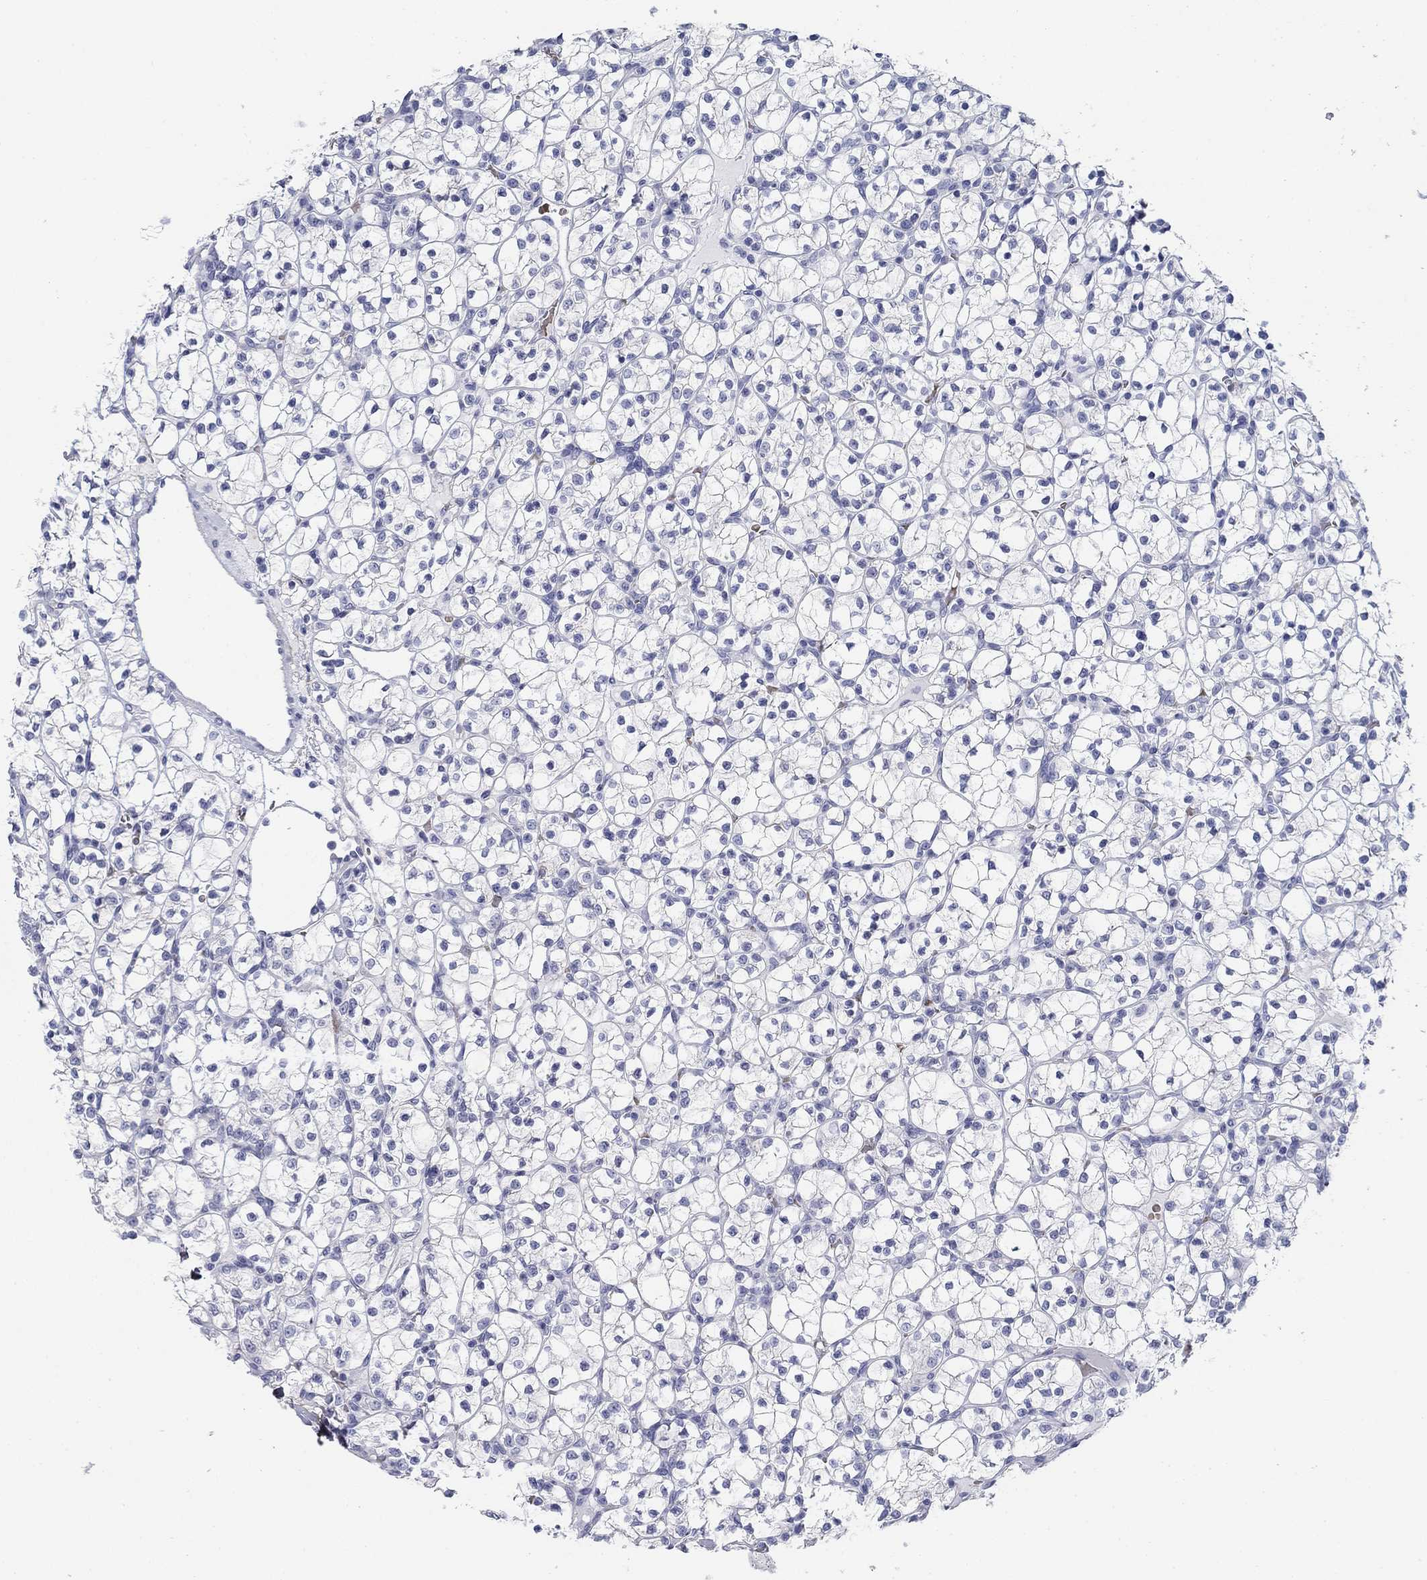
{"staining": {"intensity": "negative", "quantity": "none", "location": "none"}, "tissue": "renal cancer", "cell_type": "Tumor cells", "image_type": "cancer", "snomed": [{"axis": "morphology", "description": "Adenocarcinoma, NOS"}, {"axis": "topography", "description": "Kidney"}], "caption": "Tumor cells are negative for protein expression in human renal adenocarcinoma.", "gene": "GPC1", "patient": {"sex": "female", "age": 89}}